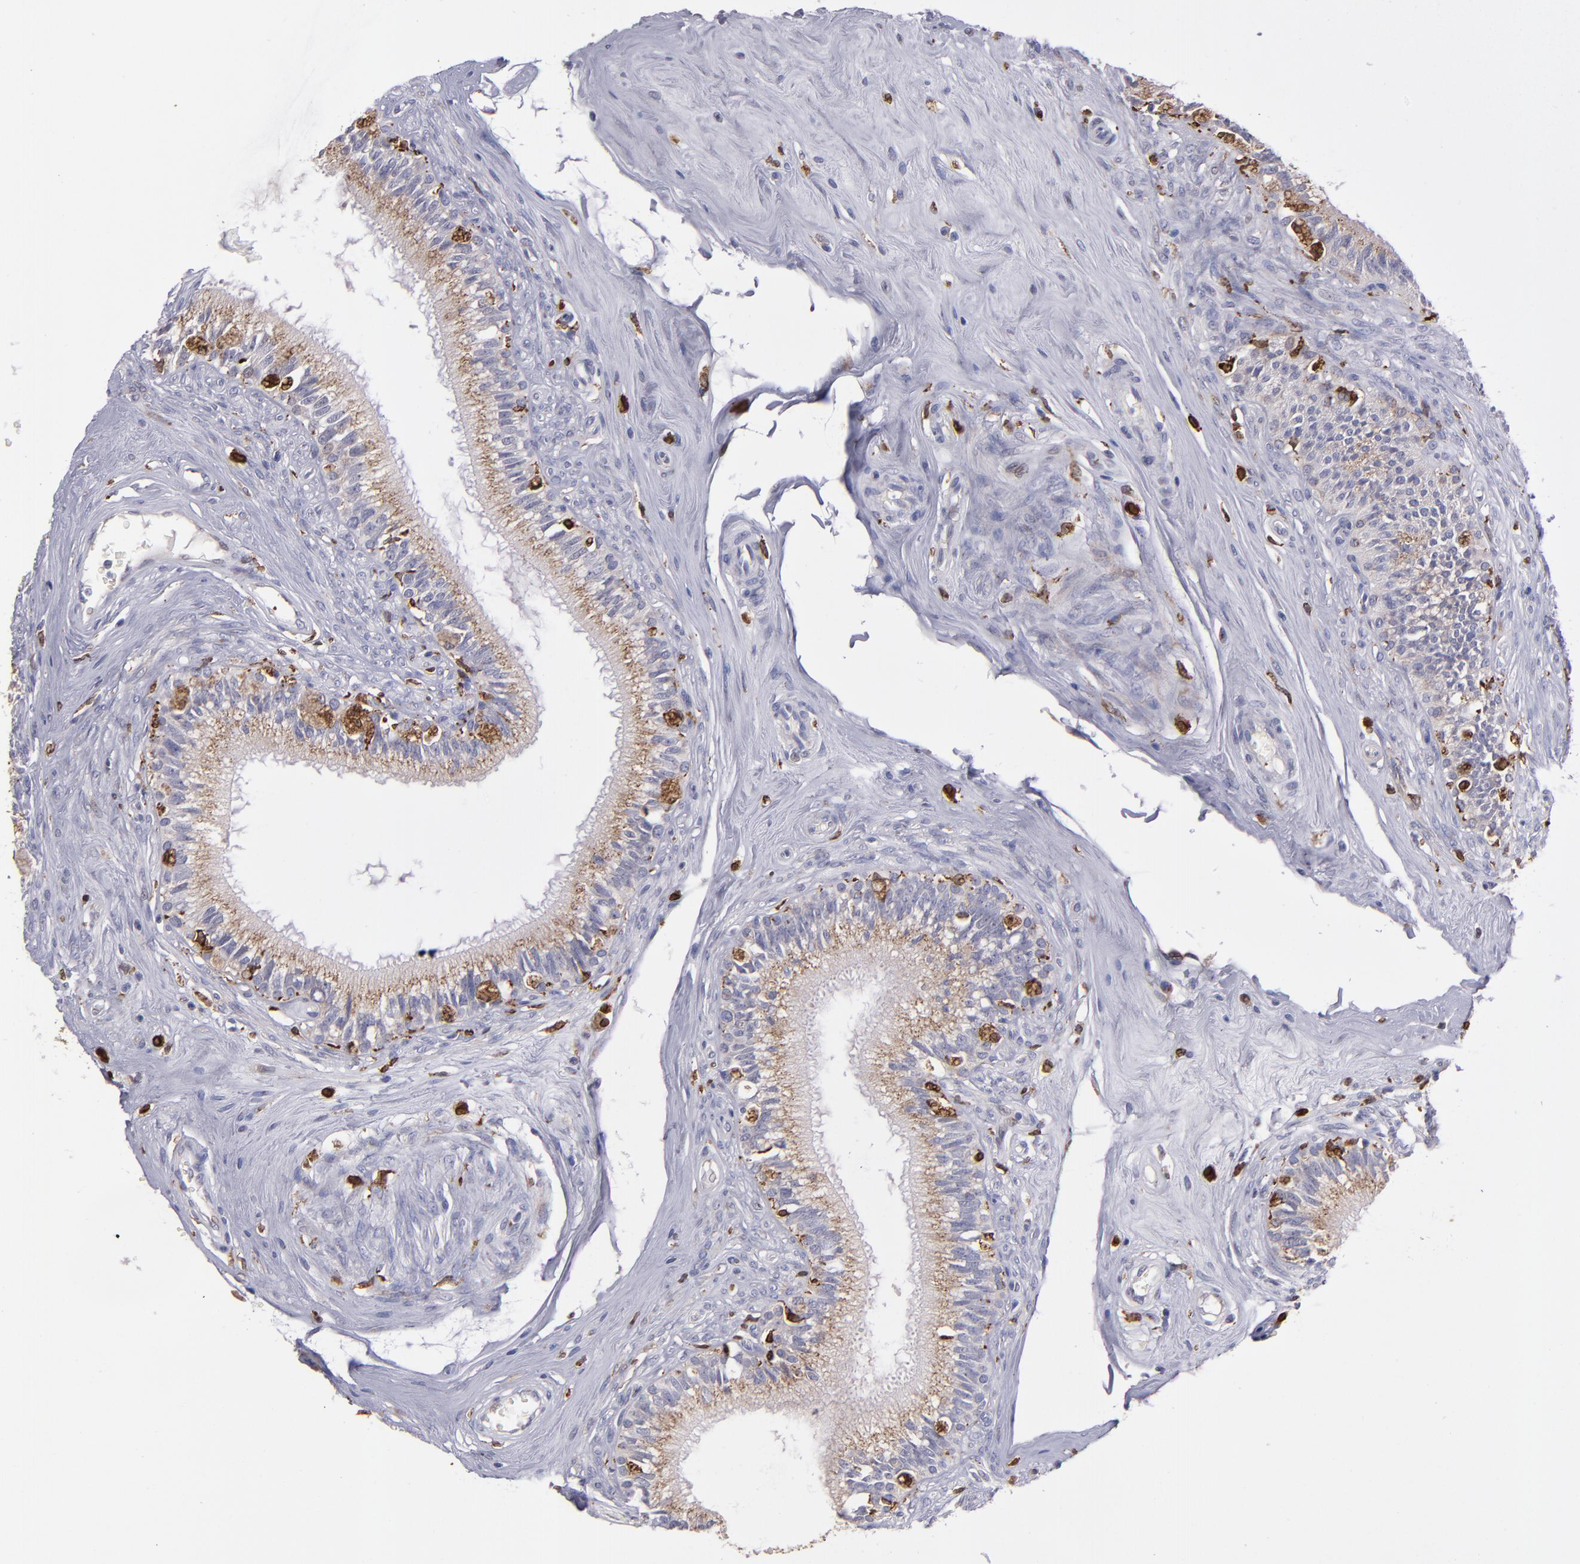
{"staining": {"intensity": "moderate", "quantity": ">75%", "location": "cytoplasmic/membranous"}, "tissue": "epididymis", "cell_type": "Glandular cells", "image_type": "normal", "snomed": [{"axis": "morphology", "description": "Normal tissue, NOS"}, {"axis": "morphology", "description": "Inflammation, NOS"}, {"axis": "topography", "description": "Epididymis"}], "caption": "Epididymis stained with DAB (3,3'-diaminobenzidine) IHC demonstrates medium levels of moderate cytoplasmic/membranous positivity in approximately >75% of glandular cells.", "gene": "PTGS1", "patient": {"sex": "male", "age": 84}}